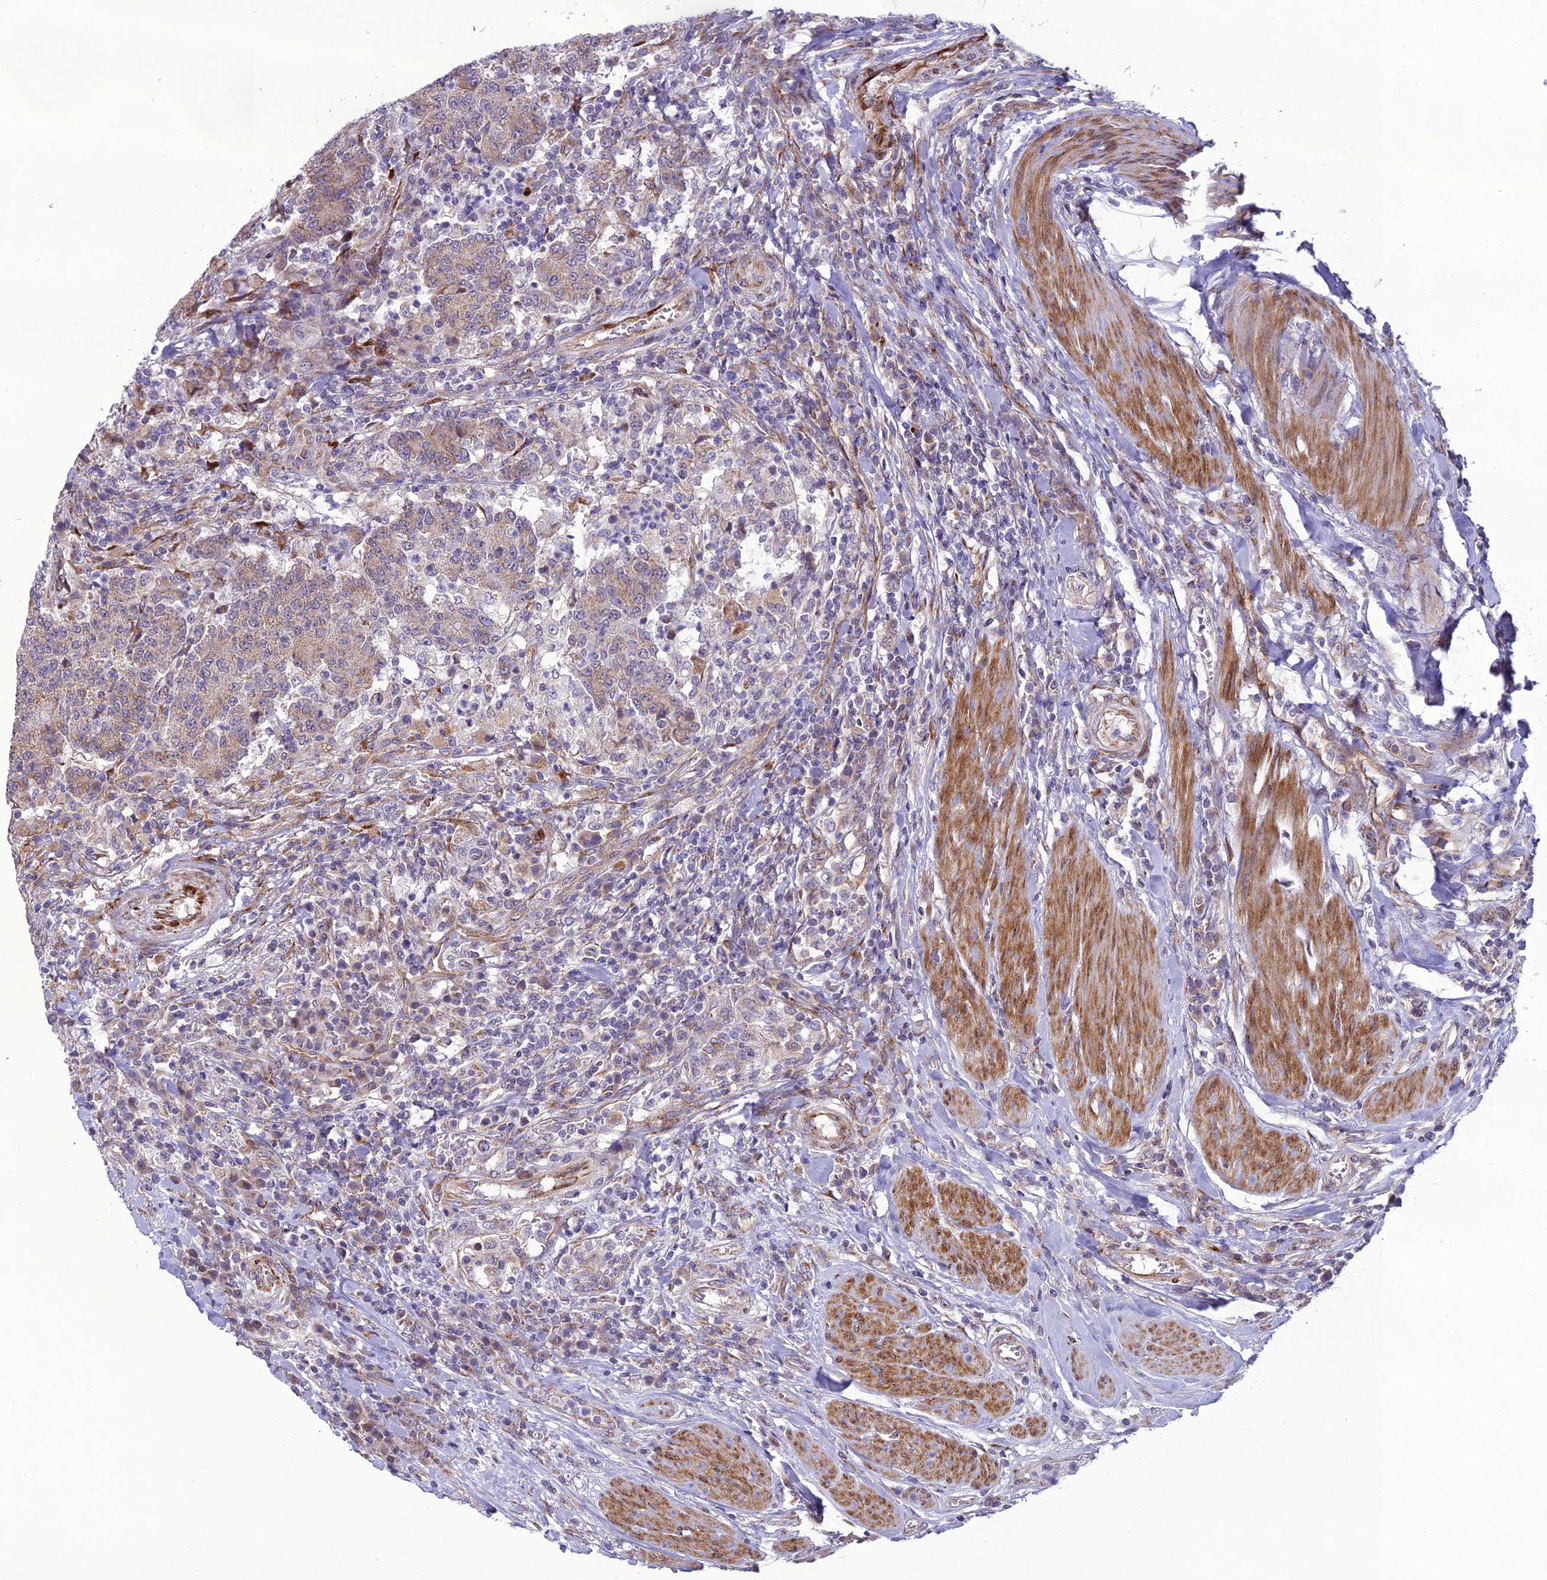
{"staining": {"intensity": "moderate", "quantity": "25%-75%", "location": "cytoplasmic/membranous"}, "tissue": "colorectal cancer", "cell_type": "Tumor cells", "image_type": "cancer", "snomed": [{"axis": "morphology", "description": "Adenocarcinoma, NOS"}, {"axis": "topography", "description": "Colon"}], "caption": "Moderate cytoplasmic/membranous protein expression is appreciated in about 25%-75% of tumor cells in colorectal cancer. The staining was performed using DAB (3,3'-diaminobenzidine), with brown indicating positive protein expression. Nuclei are stained blue with hematoxylin.", "gene": "NODAL", "patient": {"sex": "female", "age": 75}}